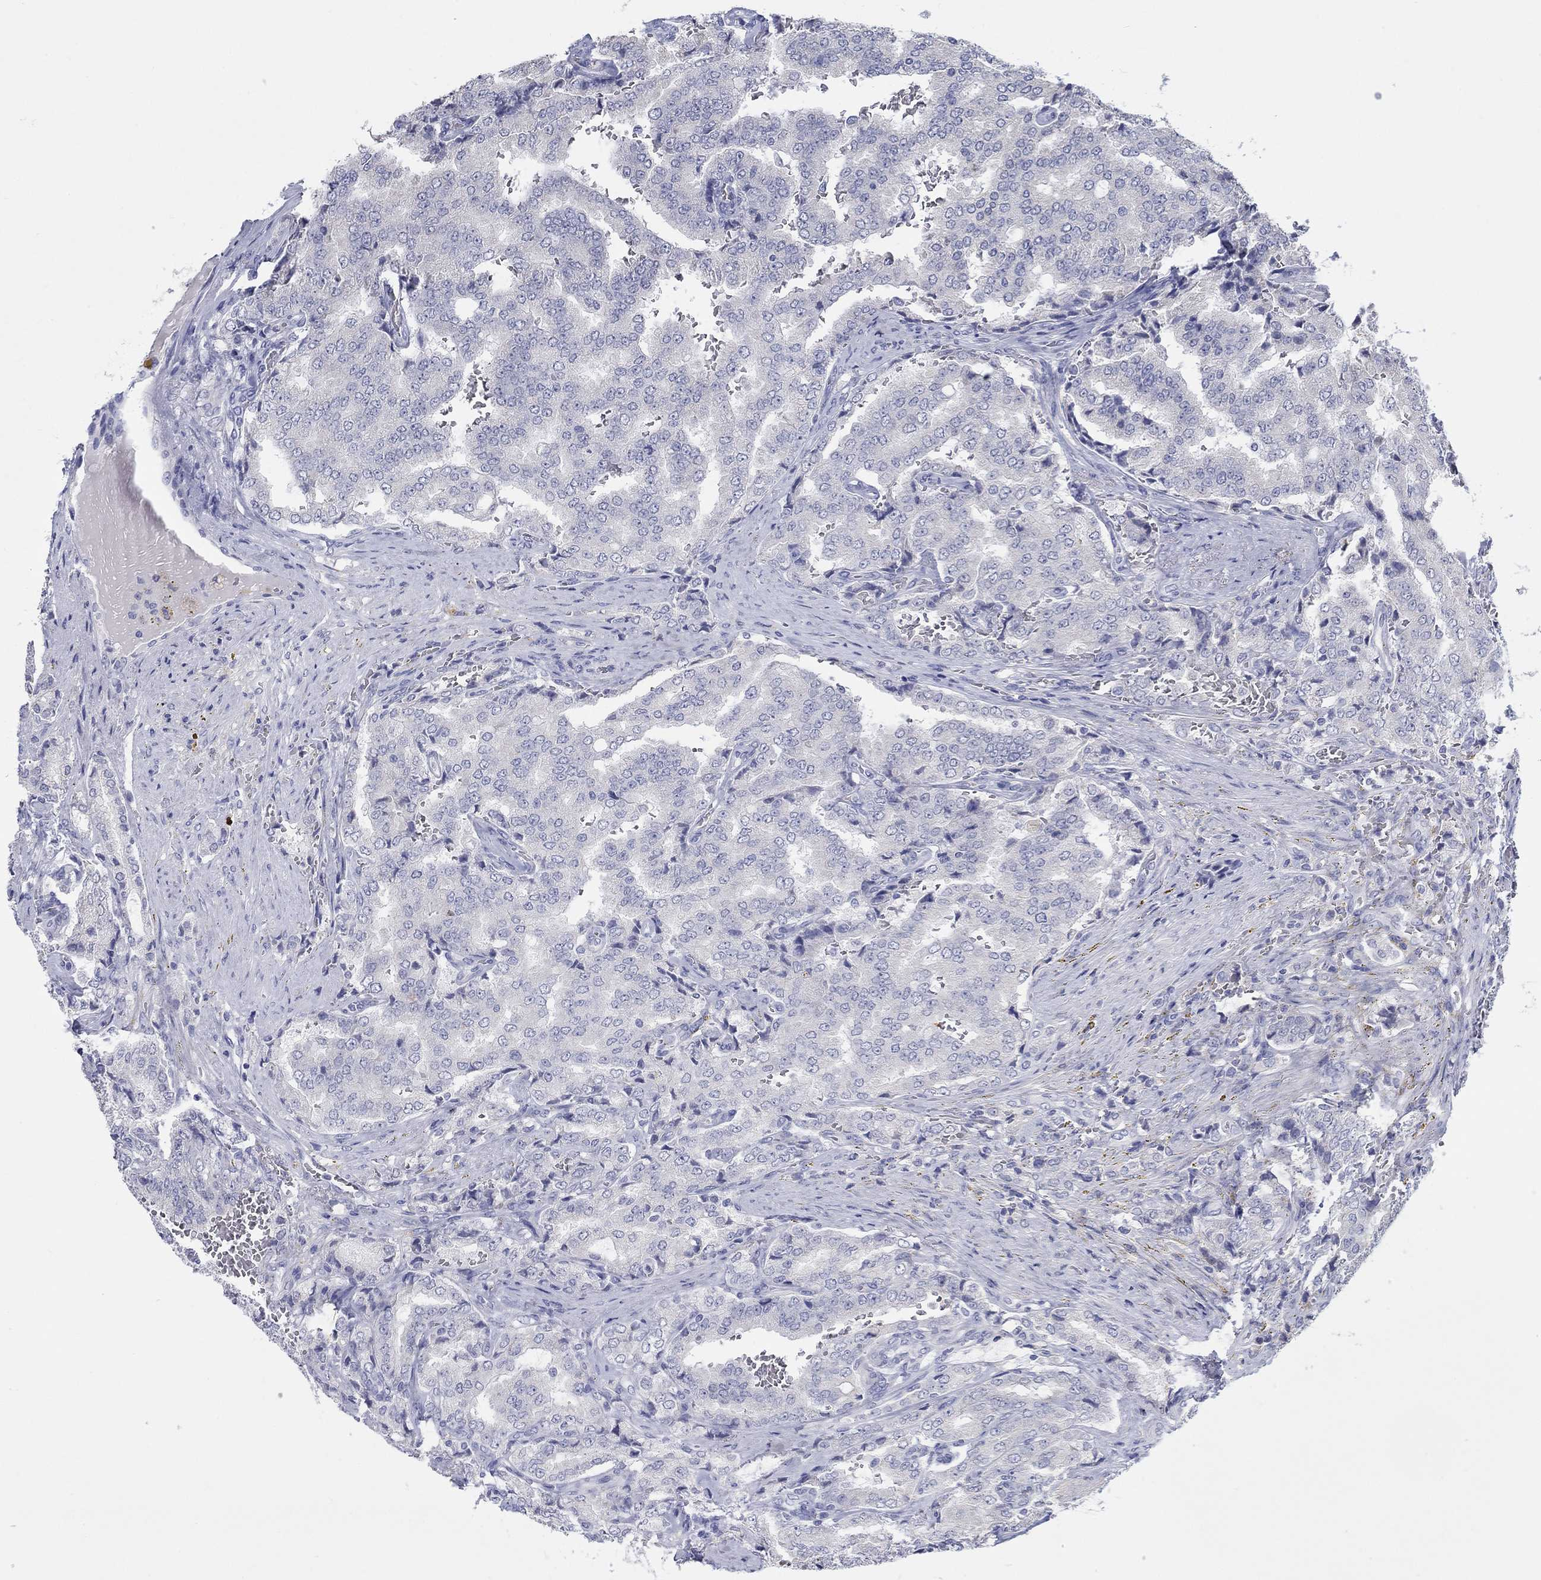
{"staining": {"intensity": "negative", "quantity": "none", "location": "none"}, "tissue": "prostate cancer", "cell_type": "Tumor cells", "image_type": "cancer", "snomed": [{"axis": "morphology", "description": "Adenocarcinoma, NOS"}, {"axis": "topography", "description": "Prostate"}], "caption": "Prostate cancer stained for a protein using immunohistochemistry (IHC) exhibits no staining tumor cells.", "gene": "LRRC4C", "patient": {"sex": "male", "age": 65}}